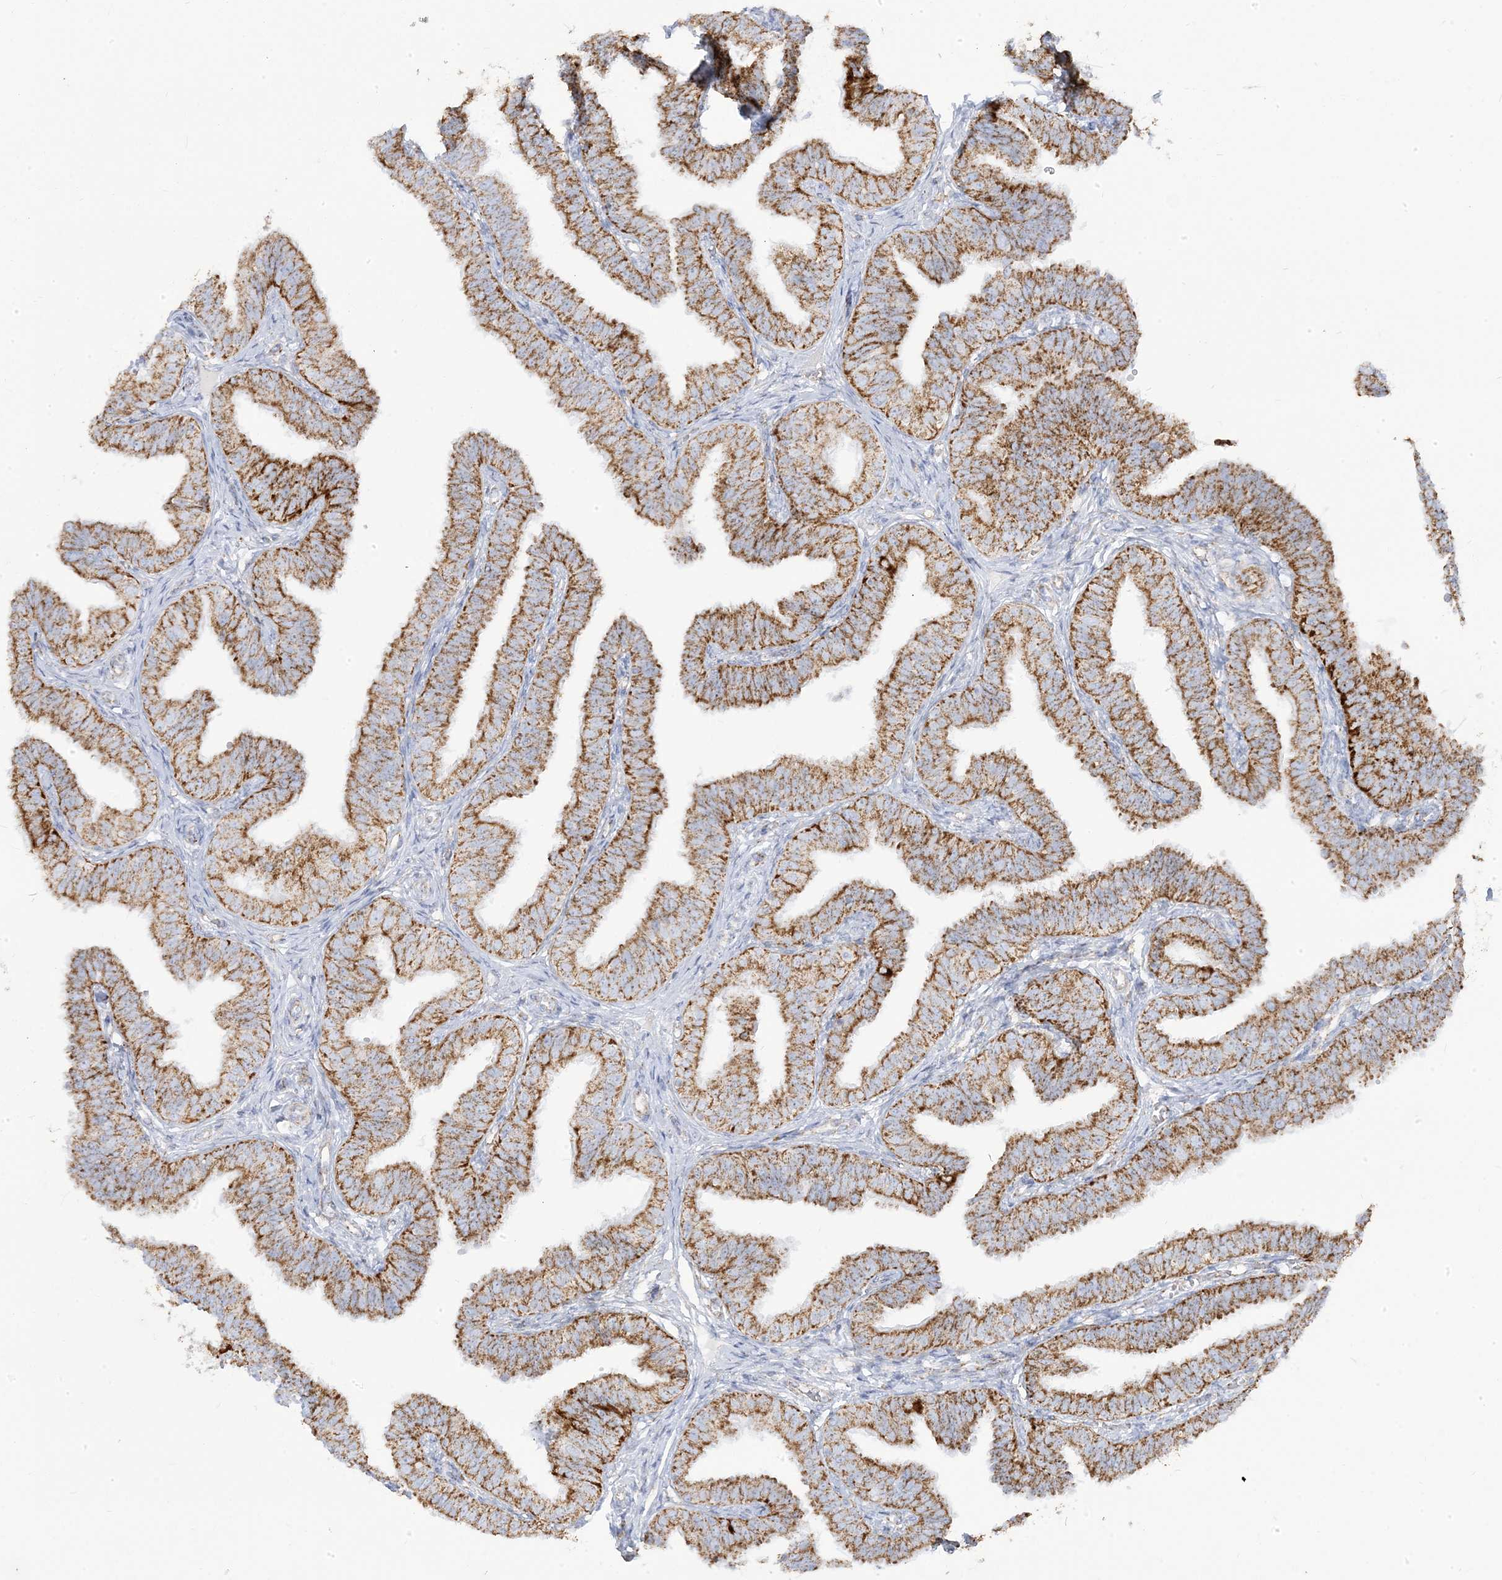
{"staining": {"intensity": "moderate", "quantity": ">75%", "location": "cytoplasmic/membranous"}, "tissue": "fallopian tube", "cell_type": "Glandular cells", "image_type": "normal", "snomed": [{"axis": "morphology", "description": "Normal tissue, NOS"}, {"axis": "topography", "description": "Fallopian tube"}], "caption": "This histopathology image displays unremarkable fallopian tube stained with IHC to label a protein in brown. The cytoplasmic/membranous of glandular cells show moderate positivity for the protein. Nuclei are counter-stained blue.", "gene": "PCCB", "patient": {"sex": "female", "age": 35}}